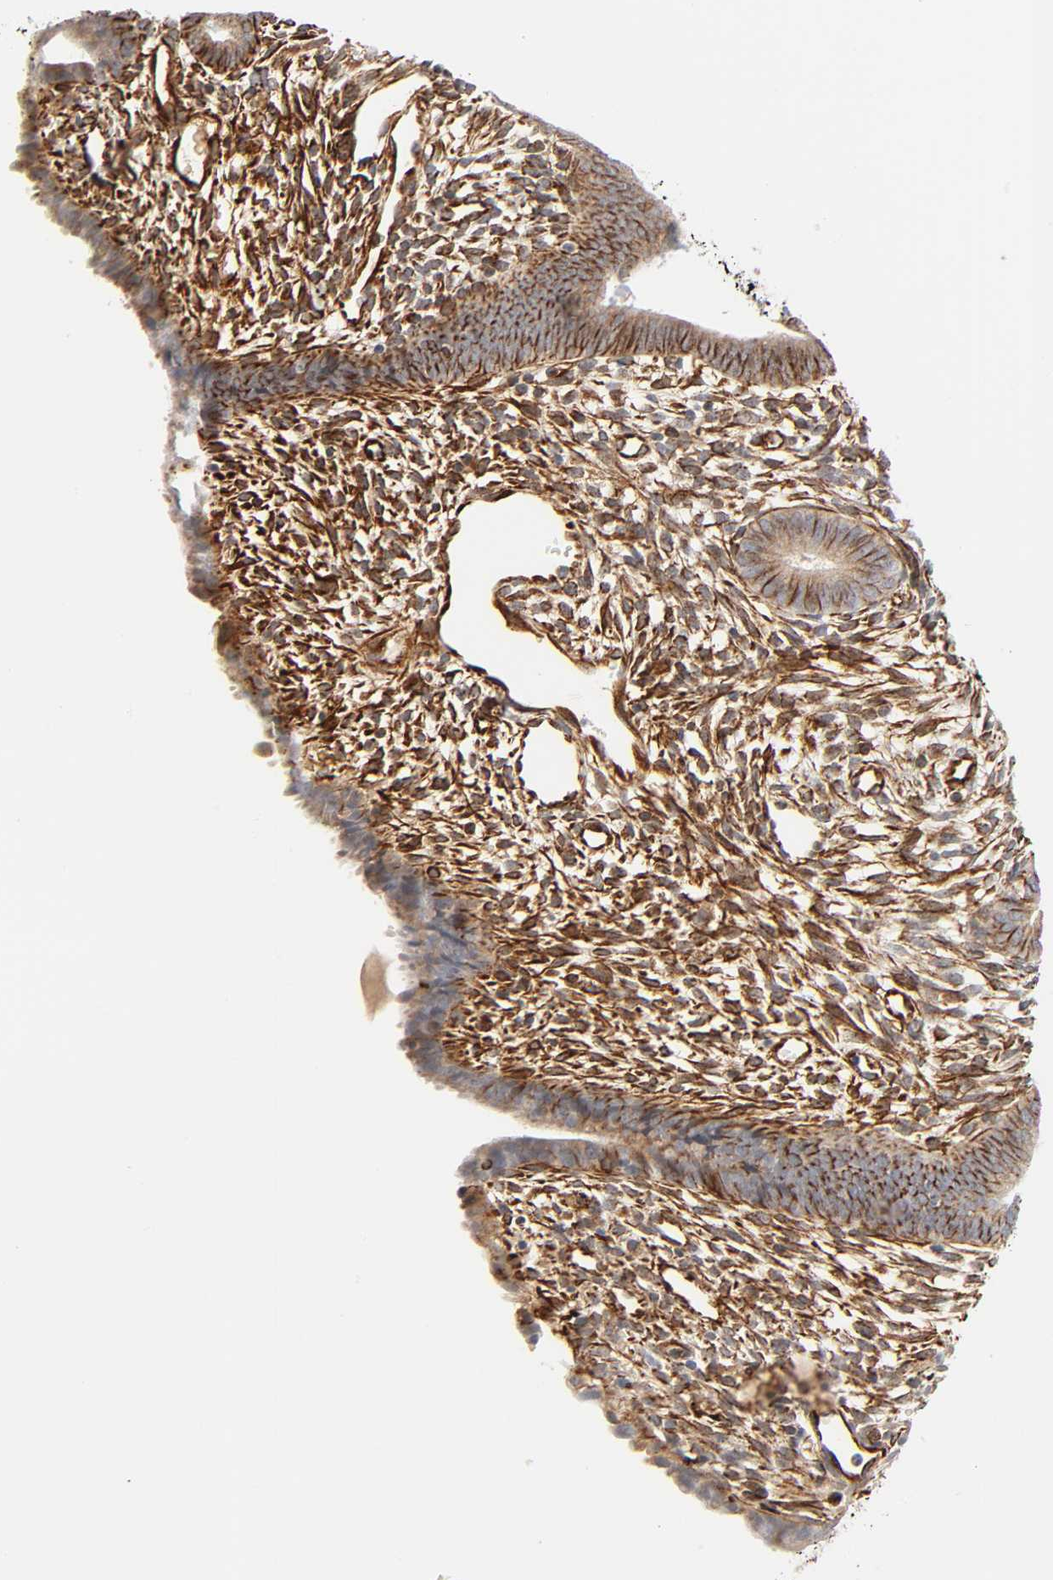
{"staining": {"intensity": "moderate", "quantity": ">75%", "location": "cytoplasmic/membranous"}, "tissue": "endometrium", "cell_type": "Cells in endometrial stroma", "image_type": "normal", "snomed": [{"axis": "morphology", "description": "Normal tissue, NOS"}, {"axis": "topography", "description": "Endometrium"}], "caption": "Immunohistochemistry micrograph of normal endometrium: human endometrium stained using immunohistochemistry displays medium levels of moderate protein expression localized specifically in the cytoplasmic/membranous of cells in endometrial stroma, appearing as a cytoplasmic/membranous brown color.", "gene": "REEP5", "patient": {"sex": "female", "age": 57}}